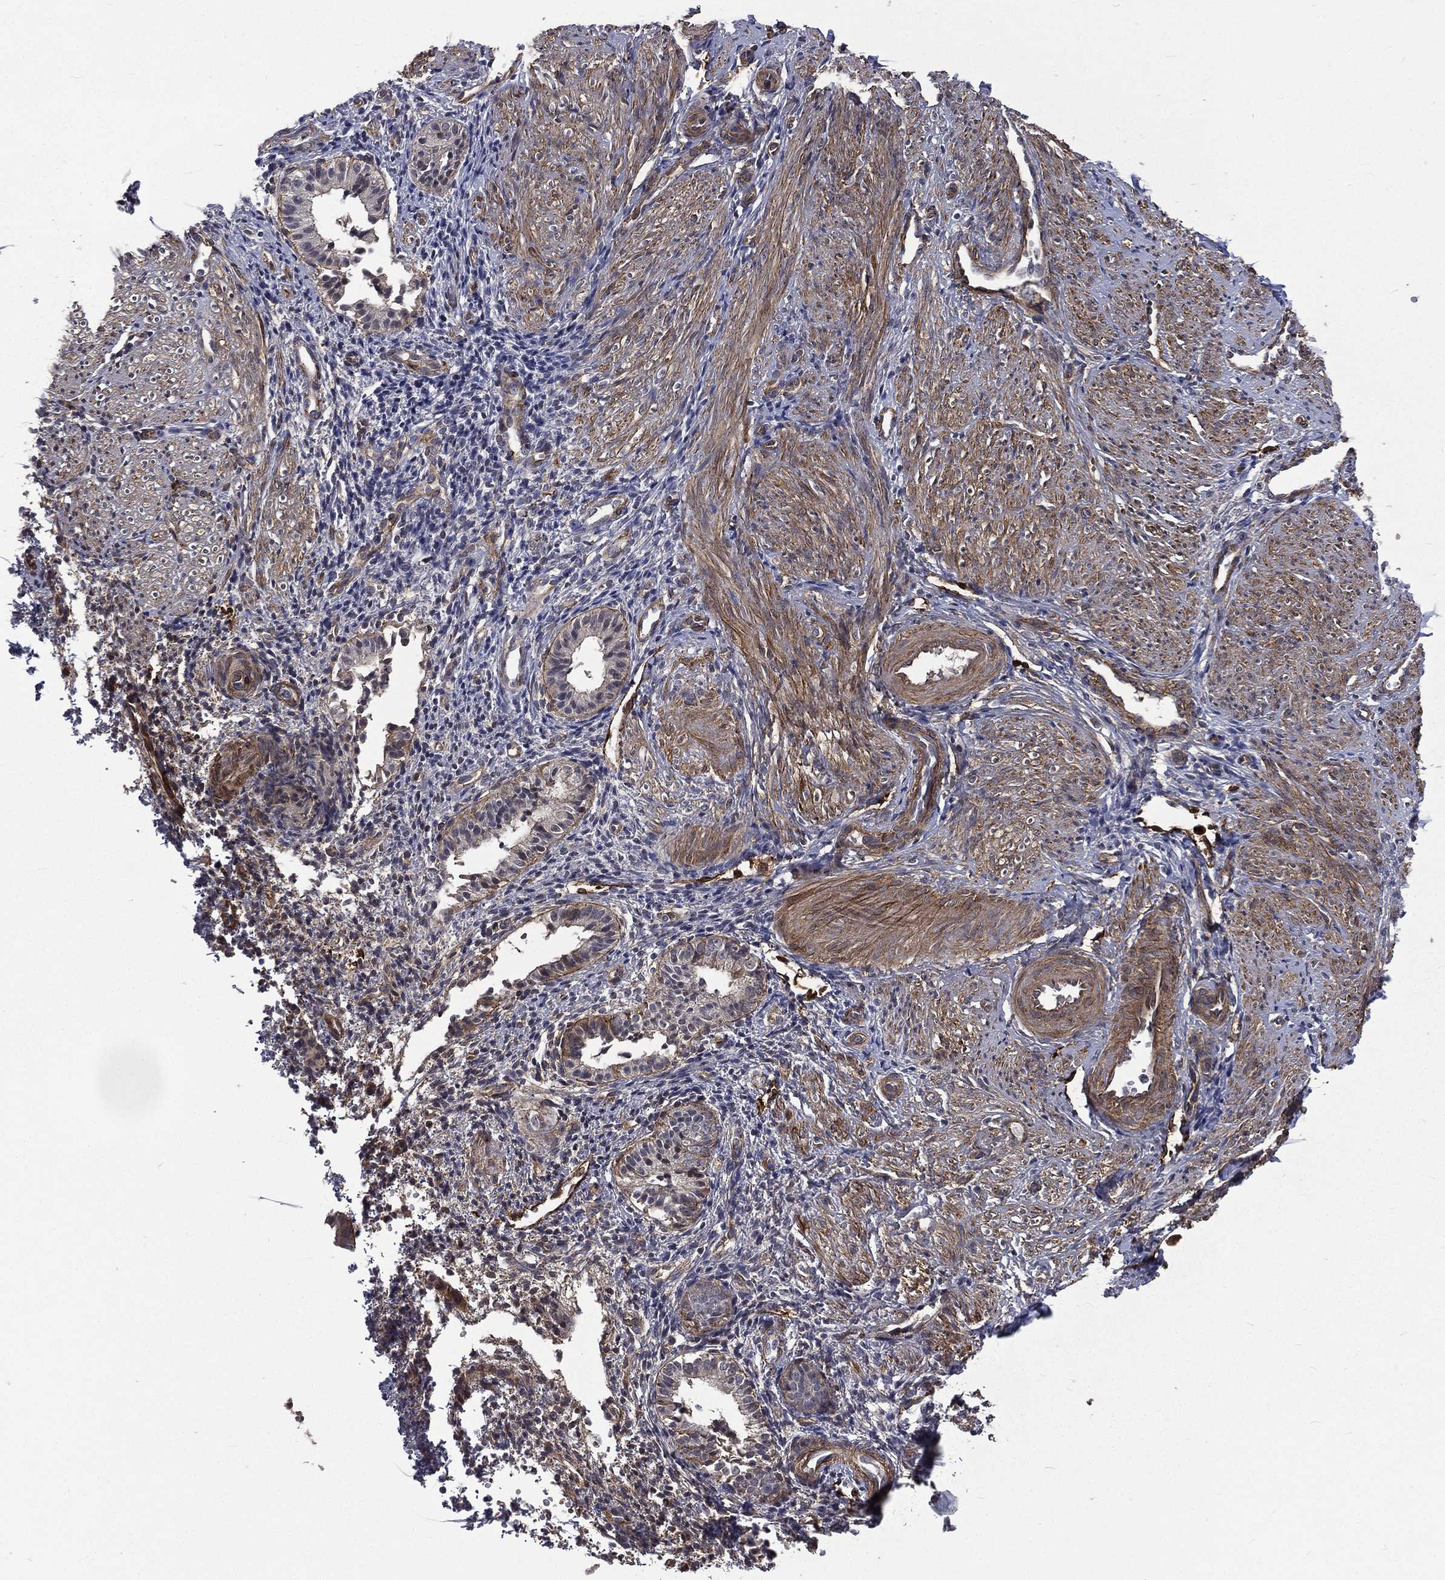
{"staining": {"intensity": "strong", "quantity": "<25%", "location": "cytoplasmic/membranous"}, "tissue": "endometrium", "cell_type": "Cells in endometrial stroma", "image_type": "normal", "snomed": [{"axis": "morphology", "description": "Normal tissue, NOS"}, {"axis": "topography", "description": "Endometrium"}], "caption": "Human endometrium stained for a protein (brown) displays strong cytoplasmic/membranous positive positivity in about <25% of cells in endometrial stroma.", "gene": "PPFIBP1", "patient": {"sex": "female", "age": 47}}